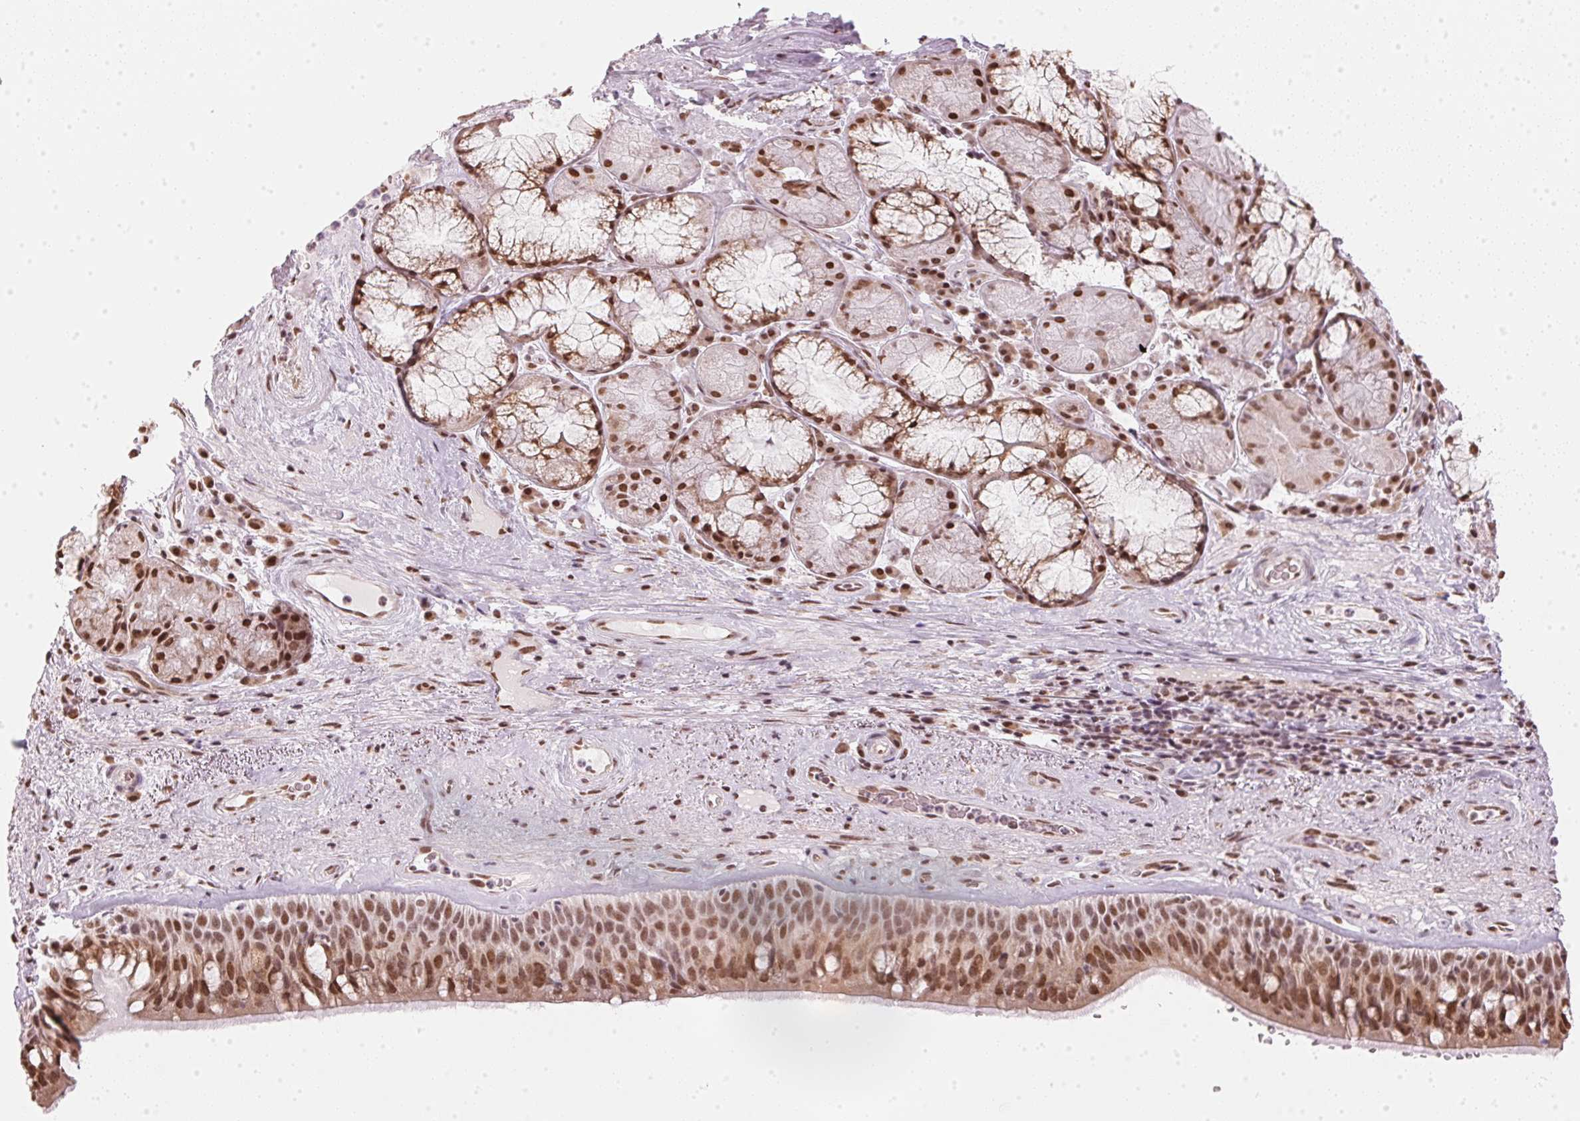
{"staining": {"intensity": "moderate", "quantity": ">75%", "location": "nuclear"}, "tissue": "bronchus", "cell_type": "Respiratory epithelial cells", "image_type": "normal", "snomed": [{"axis": "morphology", "description": "Normal tissue, NOS"}, {"axis": "topography", "description": "Bronchus"}], "caption": "Protein positivity by IHC demonstrates moderate nuclear staining in approximately >75% of respiratory epithelial cells in benign bronchus. (IHC, brightfield microscopy, high magnification).", "gene": "KAT6A", "patient": {"sex": "male", "age": 48}}